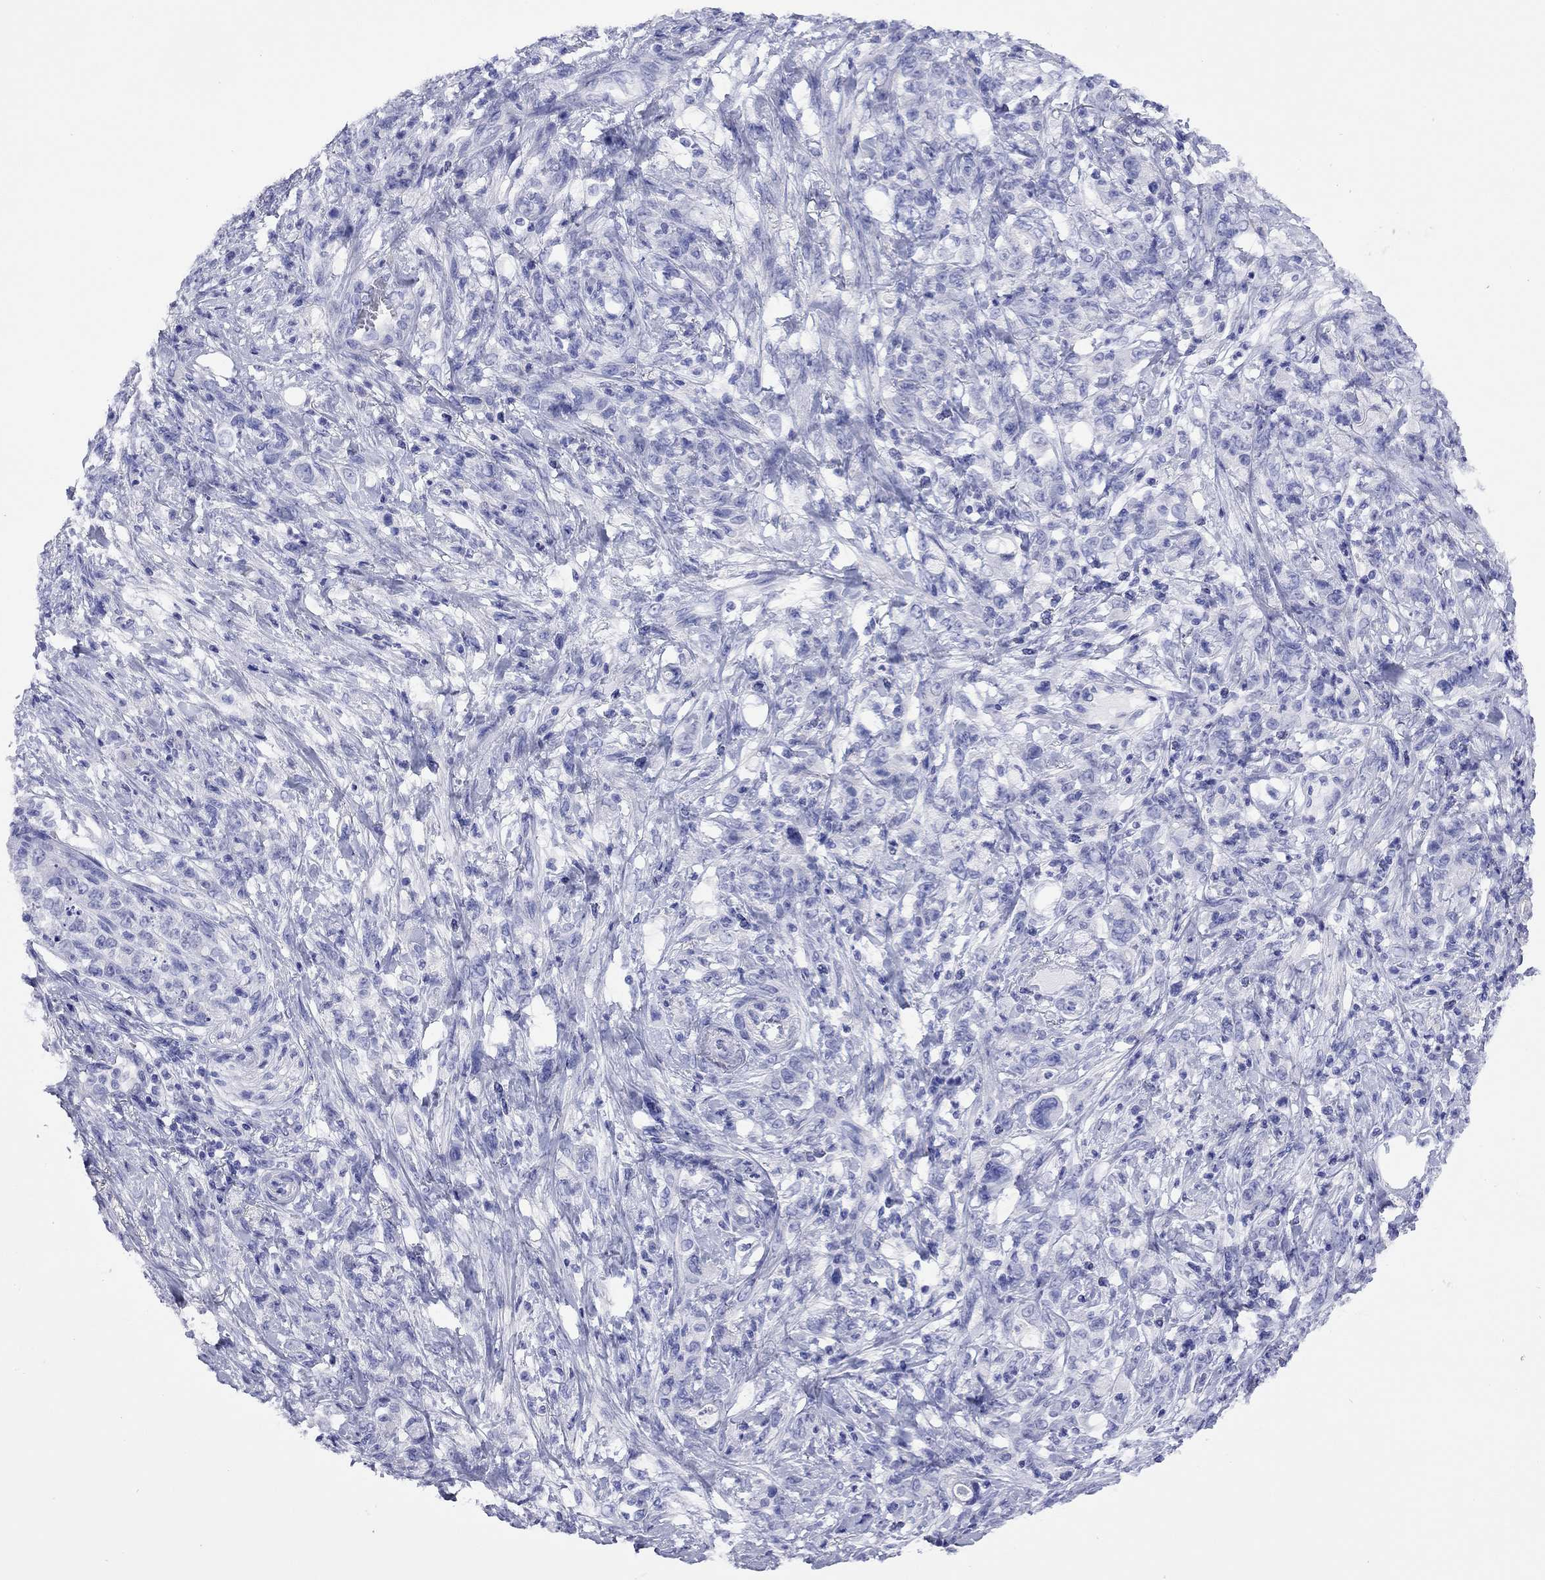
{"staining": {"intensity": "negative", "quantity": "none", "location": "none"}, "tissue": "stomach cancer", "cell_type": "Tumor cells", "image_type": "cancer", "snomed": [{"axis": "morphology", "description": "Adenocarcinoma, NOS"}, {"axis": "topography", "description": "Stomach"}], "caption": "Immunohistochemistry (IHC) micrograph of neoplastic tissue: human stomach cancer stained with DAB (3,3'-diaminobenzidine) shows no significant protein staining in tumor cells.", "gene": "FIGLA", "patient": {"sex": "female", "age": 79}}